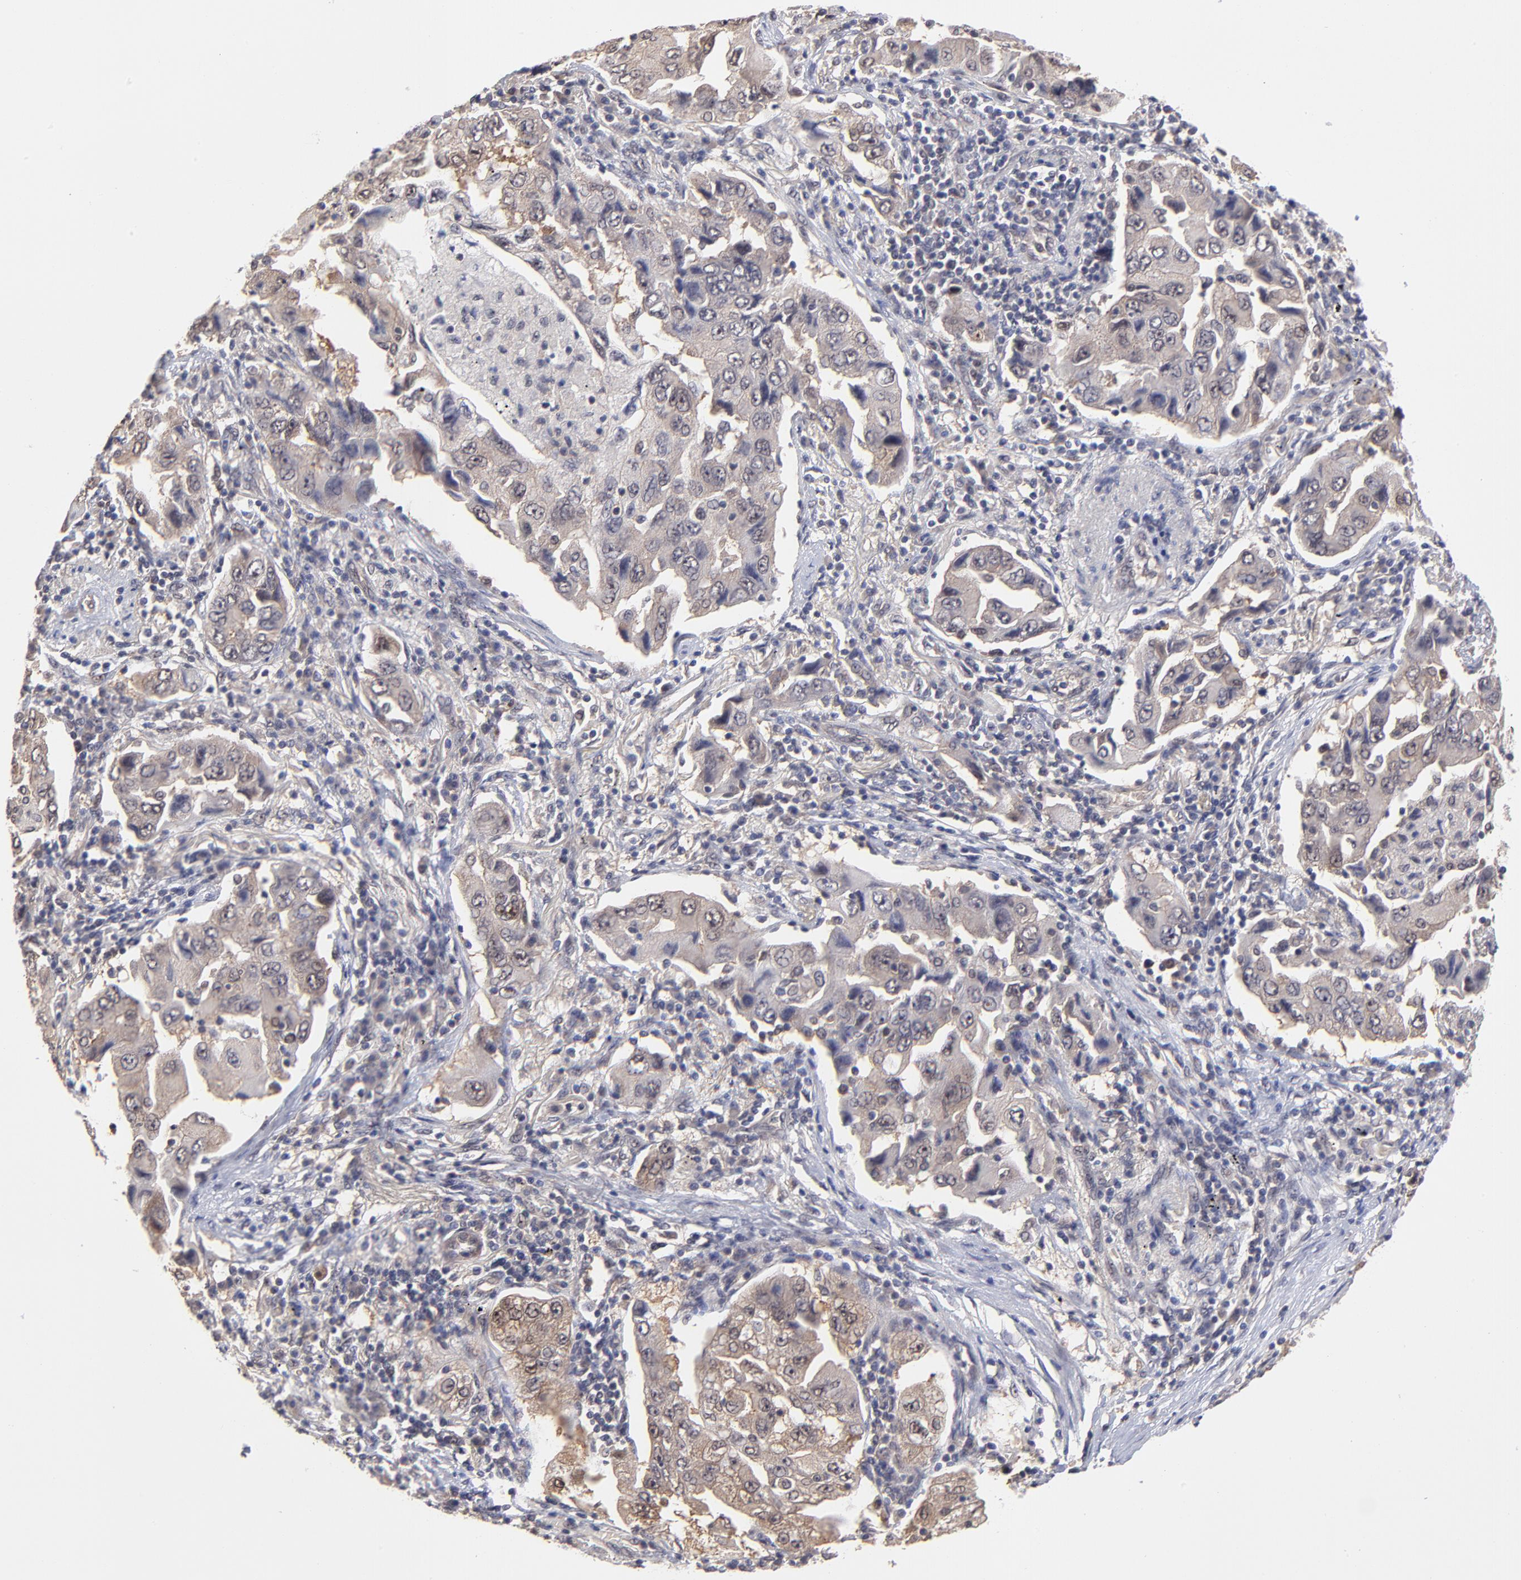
{"staining": {"intensity": "weak", "quantity": ">75%", "location": "cytoplasmic/membranous"}, "tissue": "lung cancer", "cell_type": "Tumor cells", "image_type": "cancer", "snomed": [{"axis": "morphology", "description": "Adenocarcinoma, NOS"}, {"axis": "topography", "description": "Lung"}], "caption": "Tumor cells demonstrate low levels of weak cytoplasmic/membranous positivity in about >75% of cells in human lung cancer (adenocarcinoma).", "gene": "UBE2E3", "patient": {"sex": "female", "age": 65}}